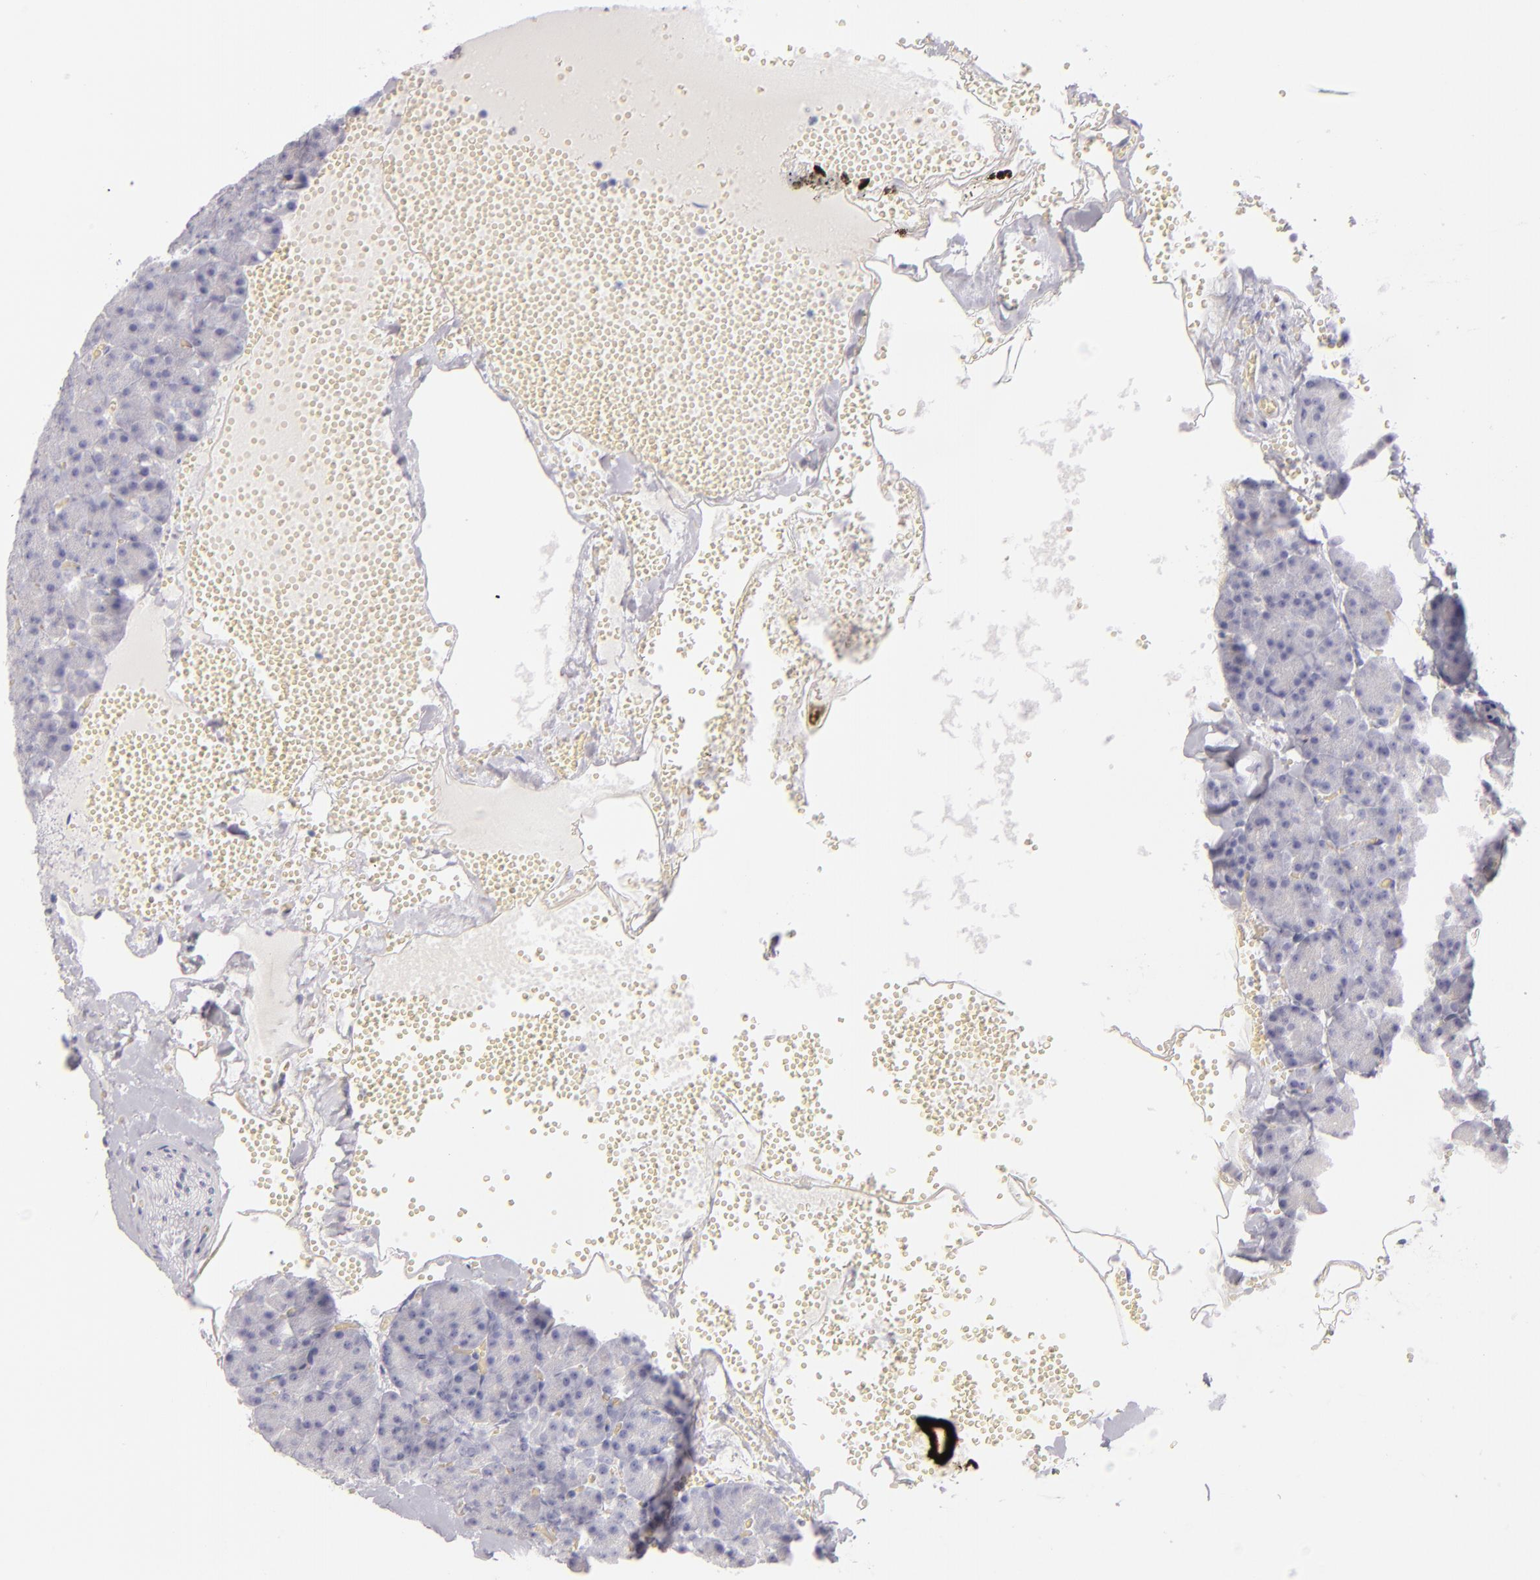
{"staining": {"intensity": "negative", "quantity": "none", "location": "none"}, "tissue": "pancreas", "cell_type": "Exocrine glandular cells", "image_type": "normal", "snomed": [{"axis": "morphology", "description": "Normal tissue, NOS"}, {"axis": "topography", "description": "Pancreas"}], "caption": "Immunohistochemistry (IHC) histopathology image of unremarkable pancreas: human pancreas stained with DAB (3,3'-diaminobenzidine) exhibits no significant protein staining in exocrine glandular cells. Nuclei are stained in blue.", "gene": "CD207", "patient": {"sex": "female", "age": 35}}